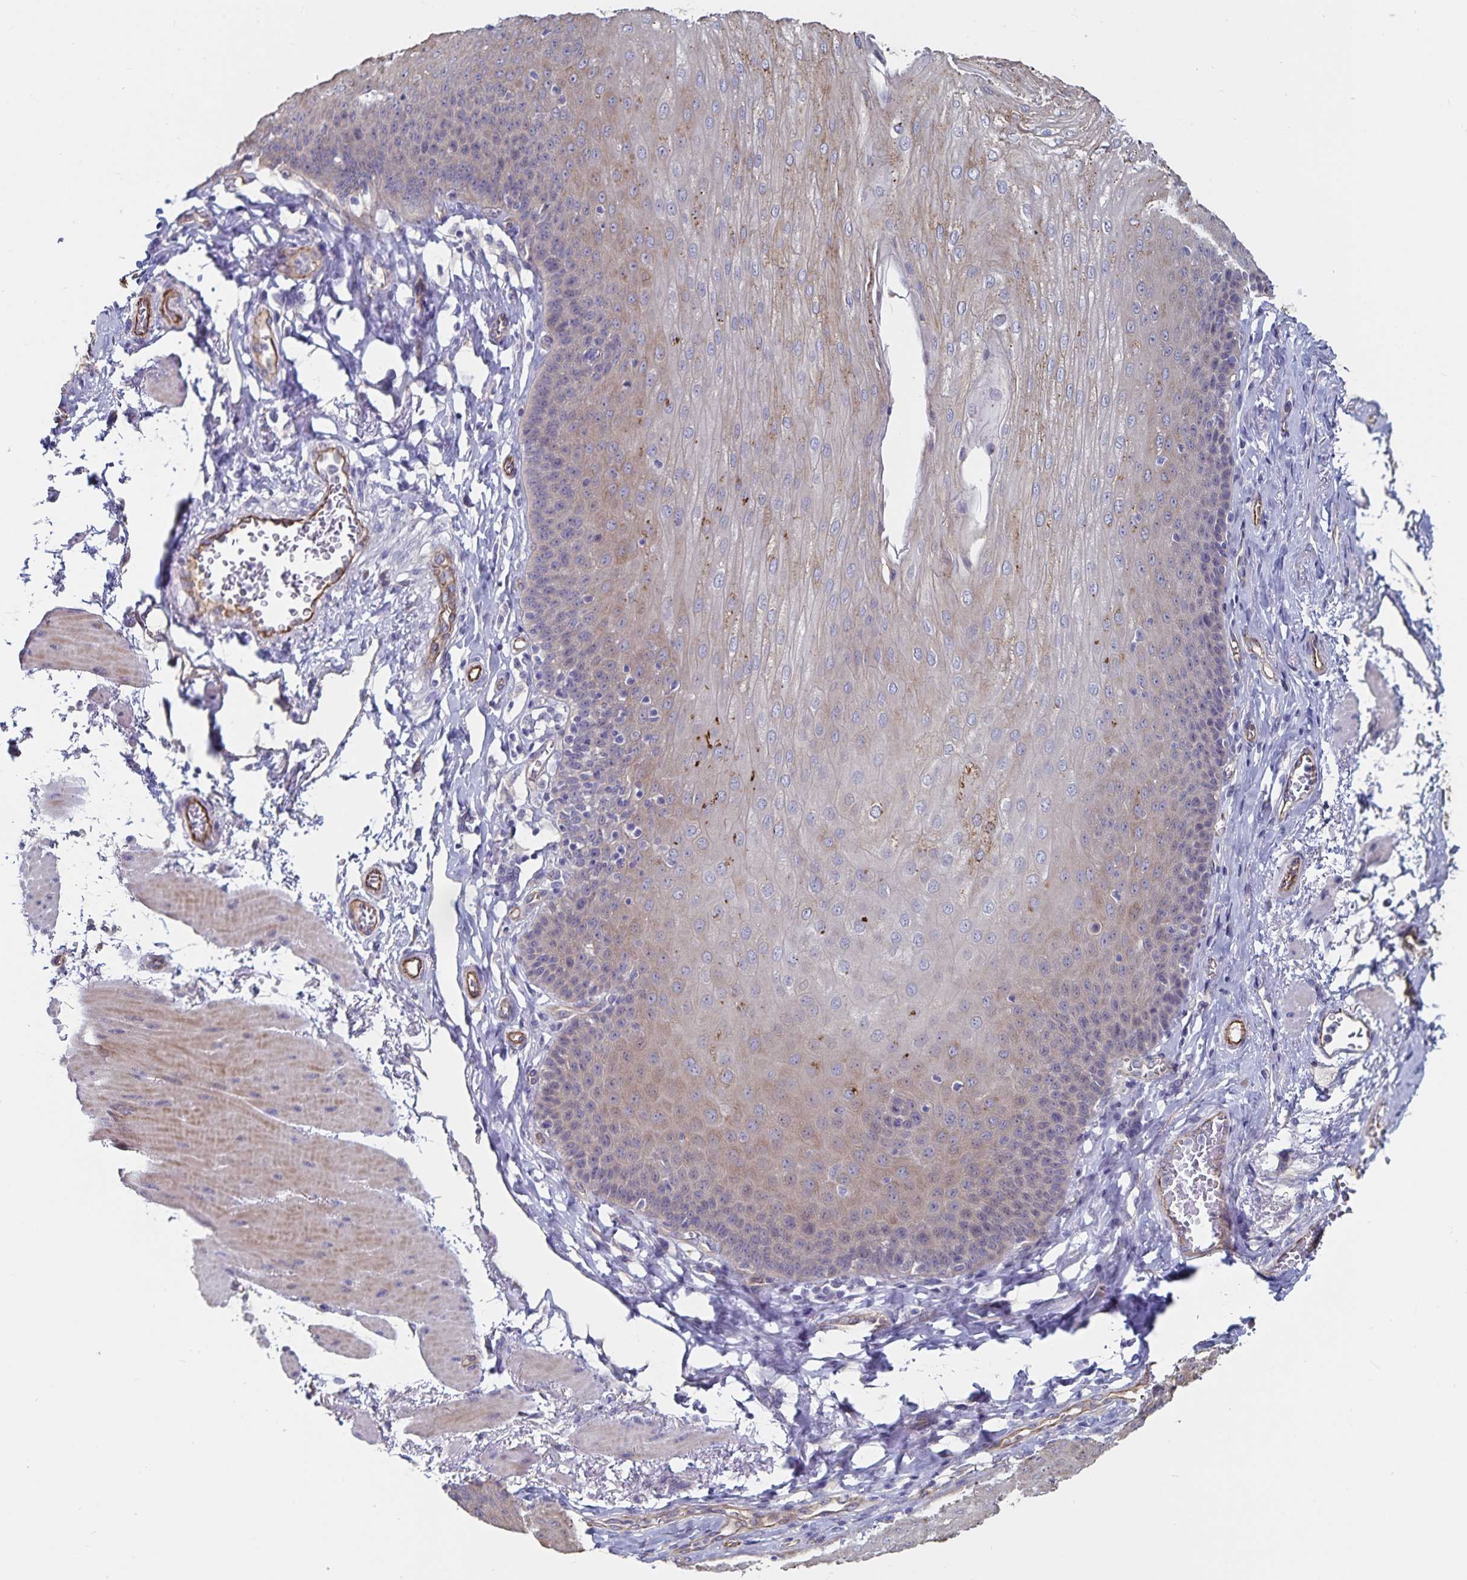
{"staining": {"intensity": "moderate", "quantity": "<25%", "location": "cytoplasmic/membranous"}, "tissue": "esophagus", "cell_type": "Squamous epithelial cells", "image_type": "normal", "snomed": [{"axis": "morphology", "description": "Normal tissue, NOS"}, {"axis": "topography", "description": "Esophagus"}], "caption": "Unremarkable esophagus exhibits moderate cytoplasmic/membranous expression in about <25% of squamous epithelial cells Using DAB (3,3'-diaminobenzidine) (brown) and hematoxylin (blue) stains, captured at high magnification using brightfield microscopy..", "gene": "SSTR1", "patient": {"sex": "female", "age": 81}}